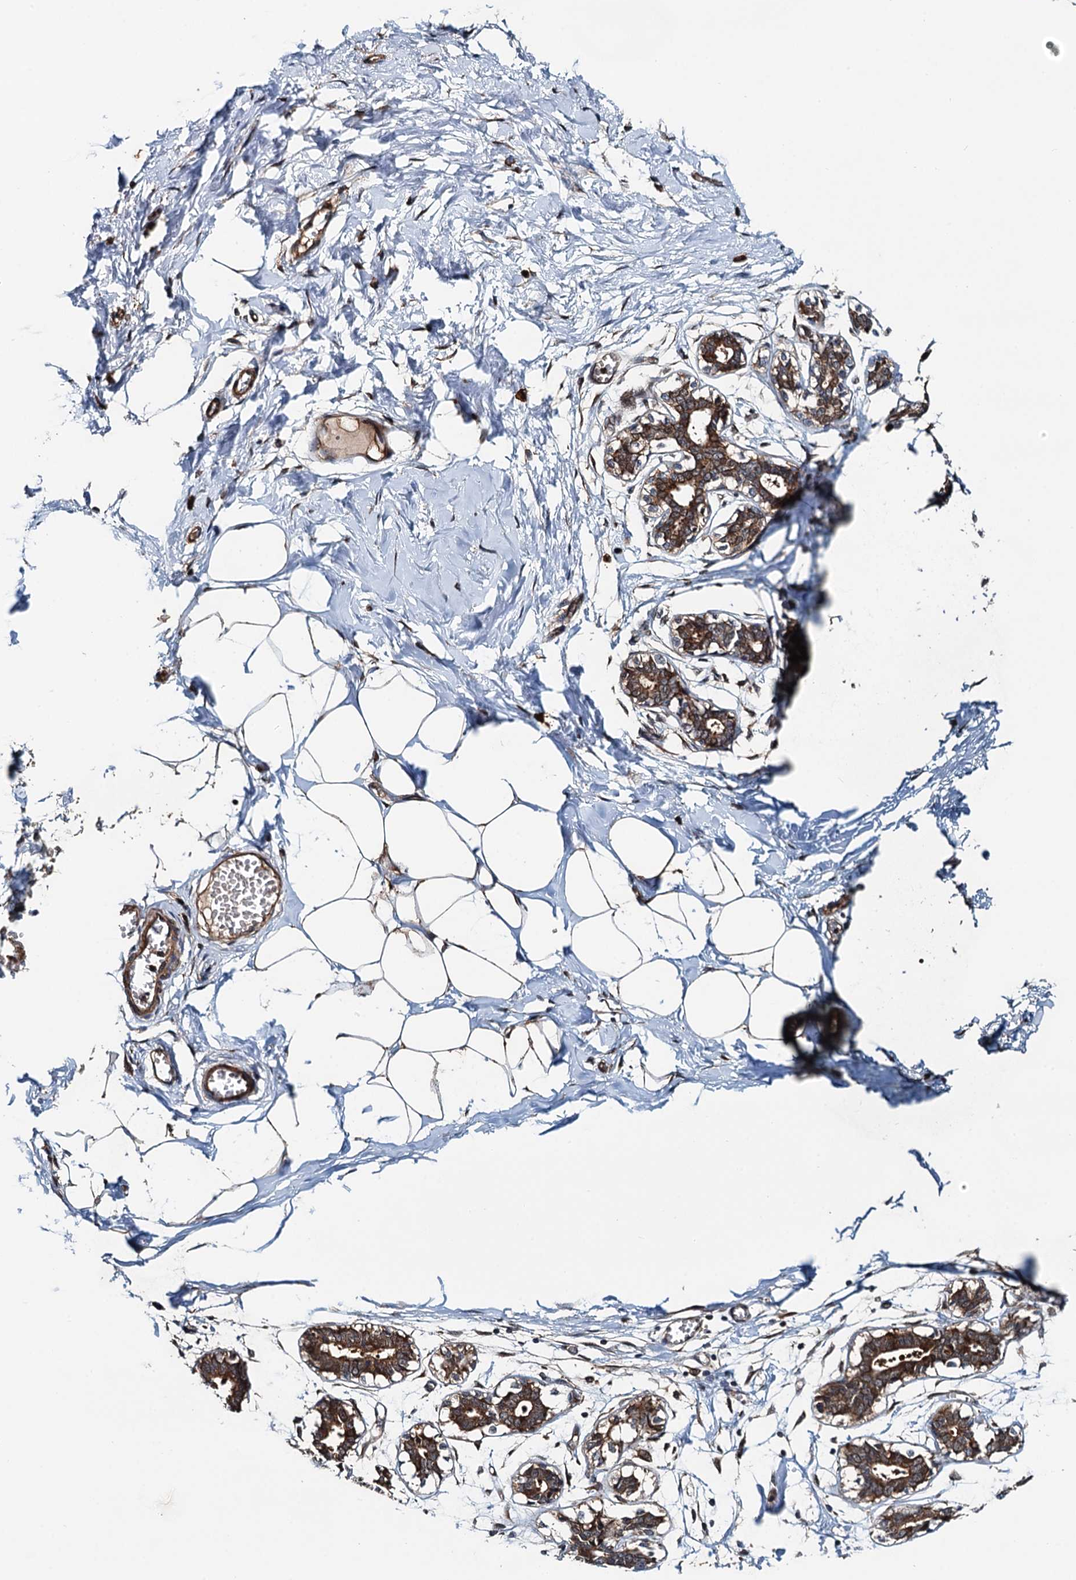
{"staining": {"intensity": "weak", "quantity": "<25%", "location": "cytoplasmic/membranous"}, "tissue": "breast", "cell_type": "Adipocytes", "image_type": "normal", "snomed": [{"axis": "morphology", "description": "Normal tissue, NOS"}, {"axis": "topography", "description": "Breast"}], "caption": "Photomicrograph shows no protein positivity in adipocytes of normal breast.", "gene": "AAGAB", "patient": {"sex": "female", "age": 27}}